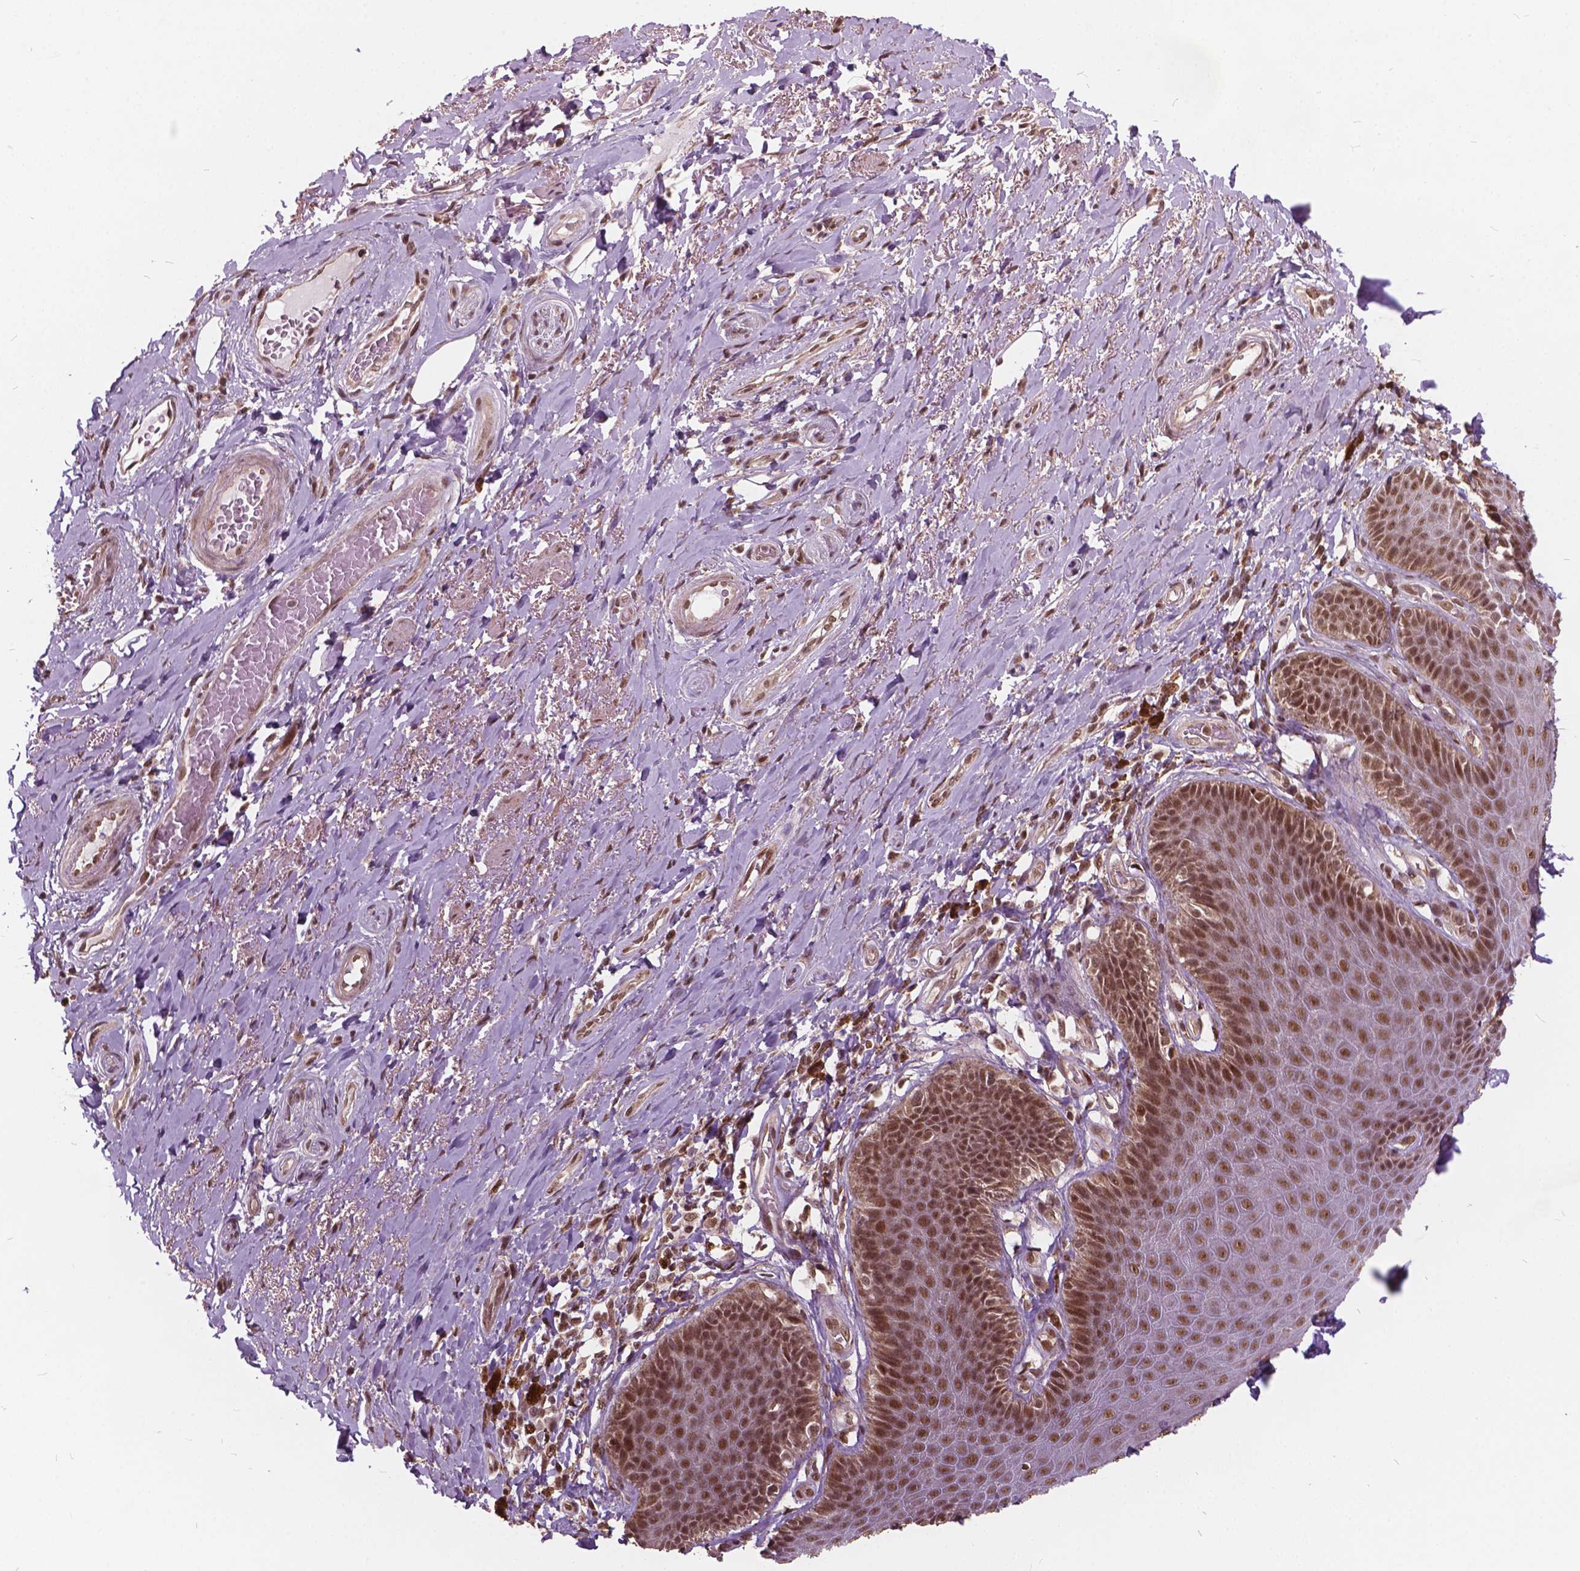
{"staining": {"intensity": "moderate", "quantity": ">75%", "location": "nuclear"}, "tissue": "adipose tissue", "cell_type": "Adipocytes", "image_type": "normal", "snomed": [{"axis": "morphology", "description": "Normal tissue, NOS"}, {"axis": "topography", "description": "Anal"}, {"axis": "topography", "description": "Peripheral nerve tissue"}], "caption": "Immunohistochemical staining of benign adipose tissue displays moderate nuclear protein expression in approximately >75% of adipocytes. Using DAB (brown) and hematoxylin (blue) stains, captured at high magnification using brightfield microscopy.", "gene": "GPS2", "patient": {"sex": "male", "age": 53}}